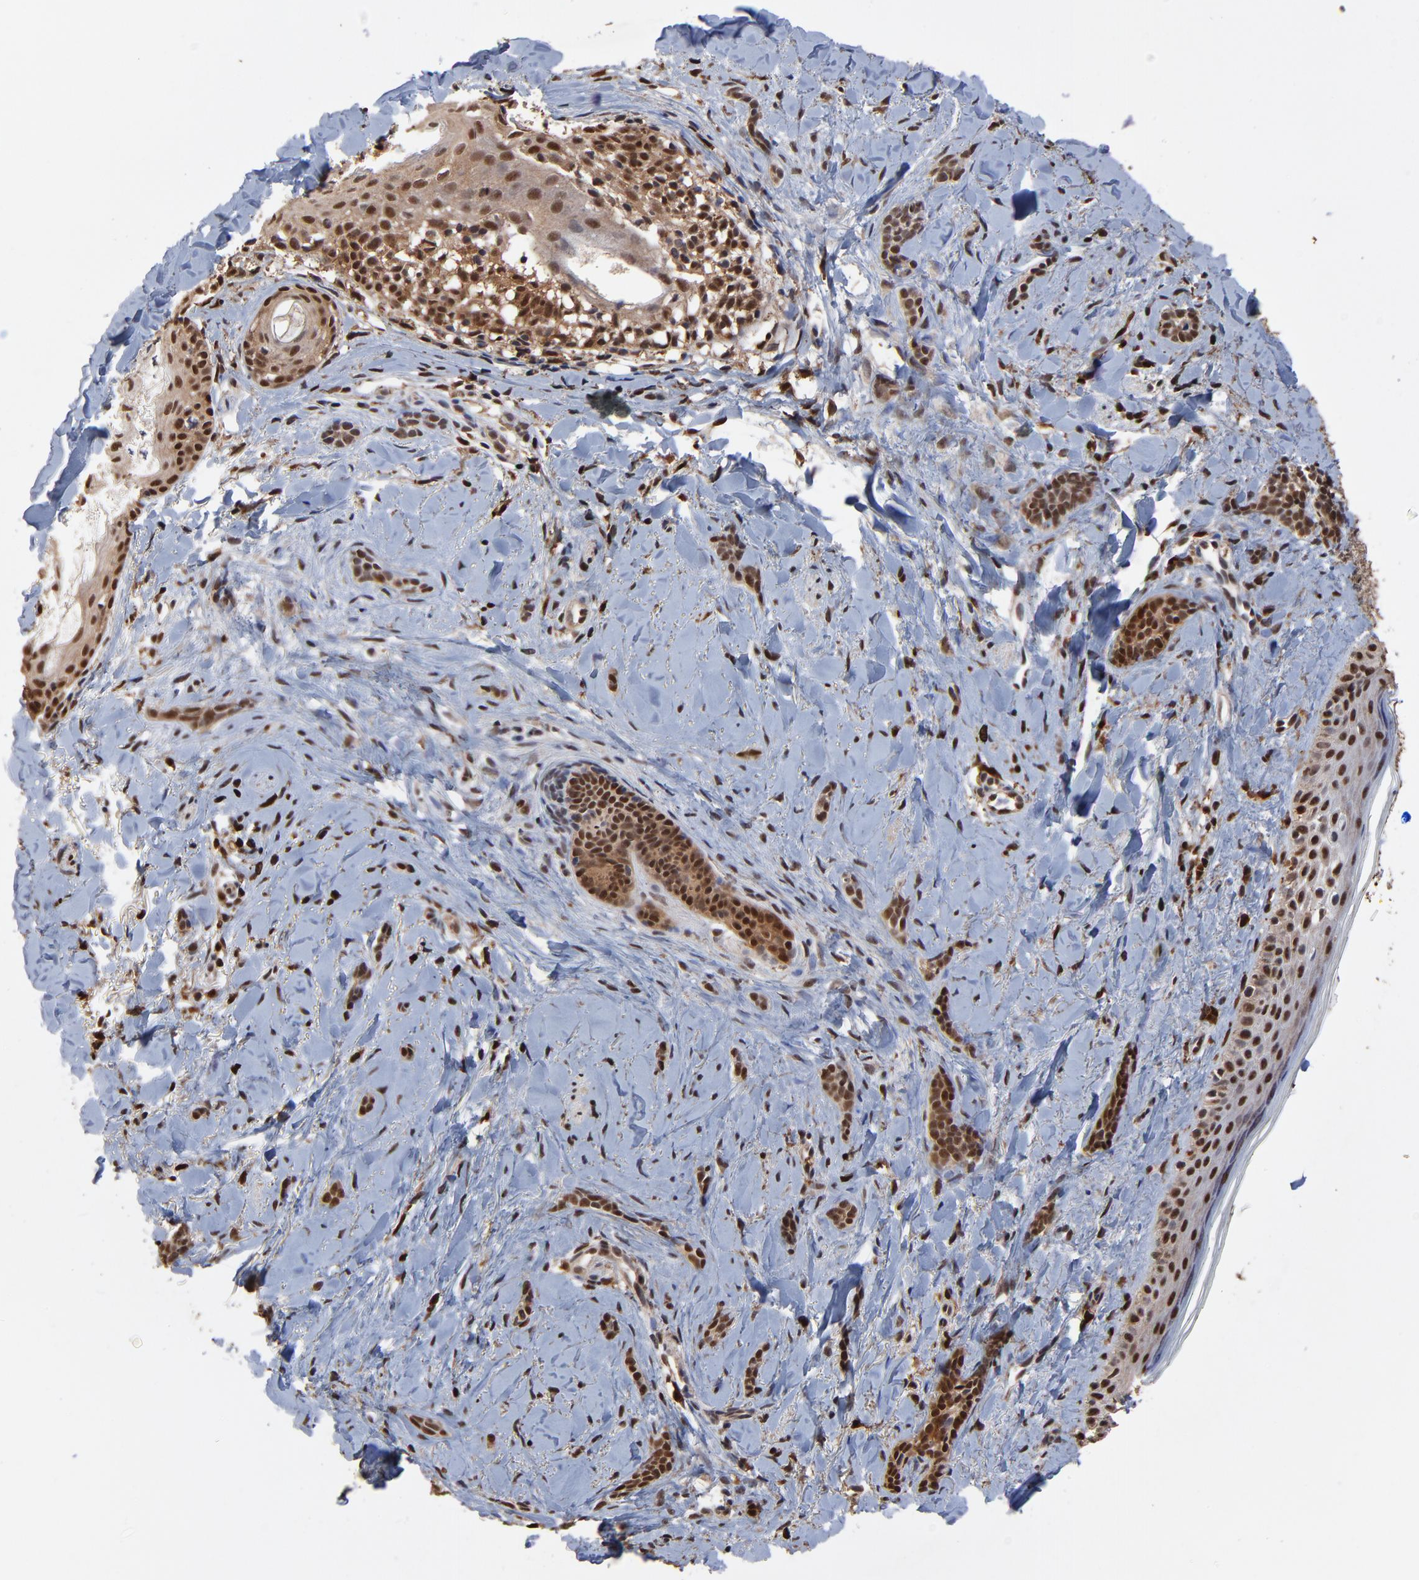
{"staining": {"intensity": "moderate", "quantity": ">75%", "location": "cytoplasmic/membranous,nuclear"}, "tissue": "skin cancer", "cell_type": "Tumor cells", "image_type": "cancer", "snomed": [{"axis": "morphology", "description": "Basal cell carcinoma"}, {"axis": "topography", "description": "Skin"}], "caption": "Basal cell carcinoma (skin) was stained to show a protein in brown. There is medium levels of moderate cytoplasmic/membranous and nuclear positivity in about >75% of tumor cells.", "gene": "CASP1", "patient": {"sex": "female", "age": 37}}